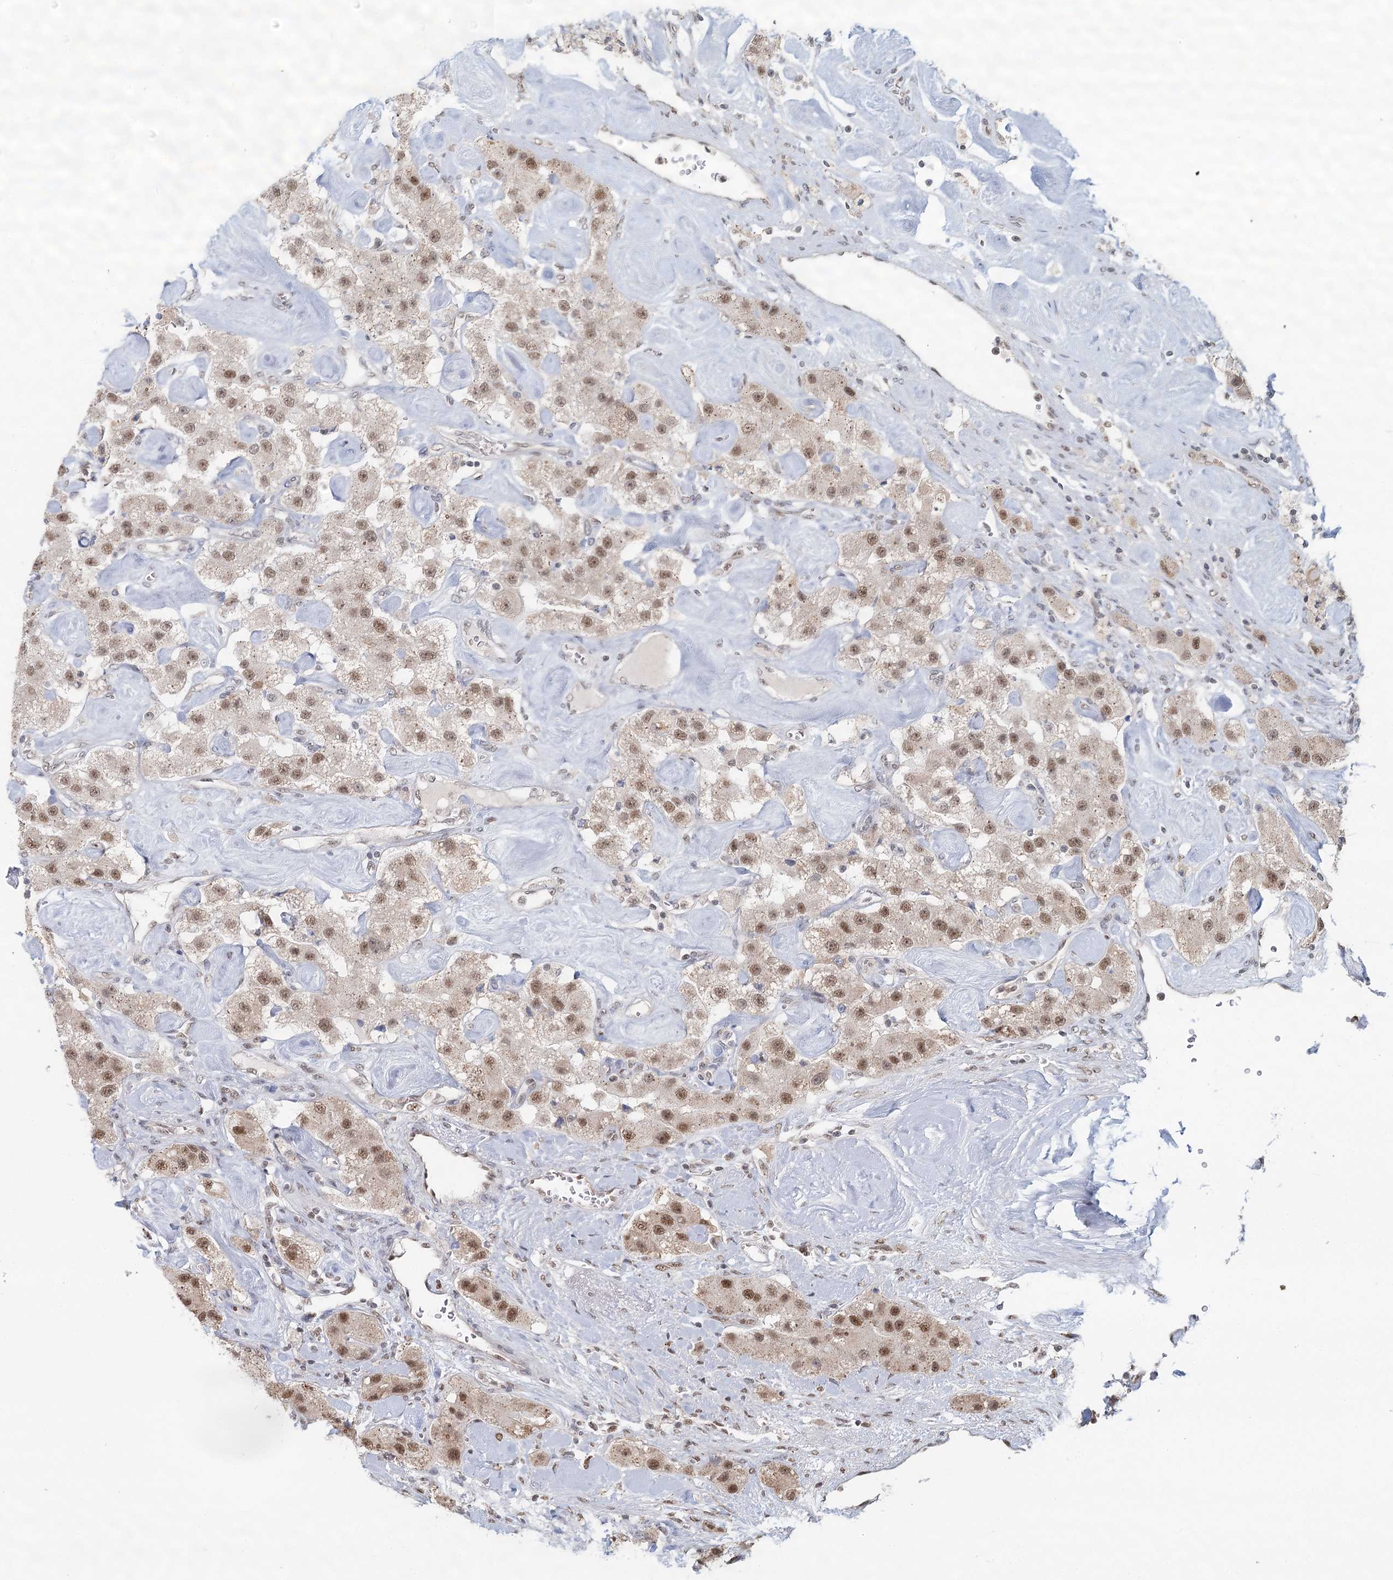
{"staining": {"intensity": "moderate", "quantity": ">75%", "location": "nuclear"}, "tissue": "carcinoid", "cell_type": "Tumor cells", "image_type": "cancer", "snomed": [{"axis": "morphology", "description": "Carcinoid, malignant, NOS"}, {"axis": "topography", "description": "Pancreas"}], "caption": "Immunohistochemistry (IHC) micrograph of neoplastic tissue: carcinoid stained using immunohistochemistry demonstrates medium levels of moderate protein expression localized specifically in the nuclear of tumor cells, appearing as a nuclear brown color.", "gene": "GPALPP1", "patient": {"sex": "male", "age": 41}}